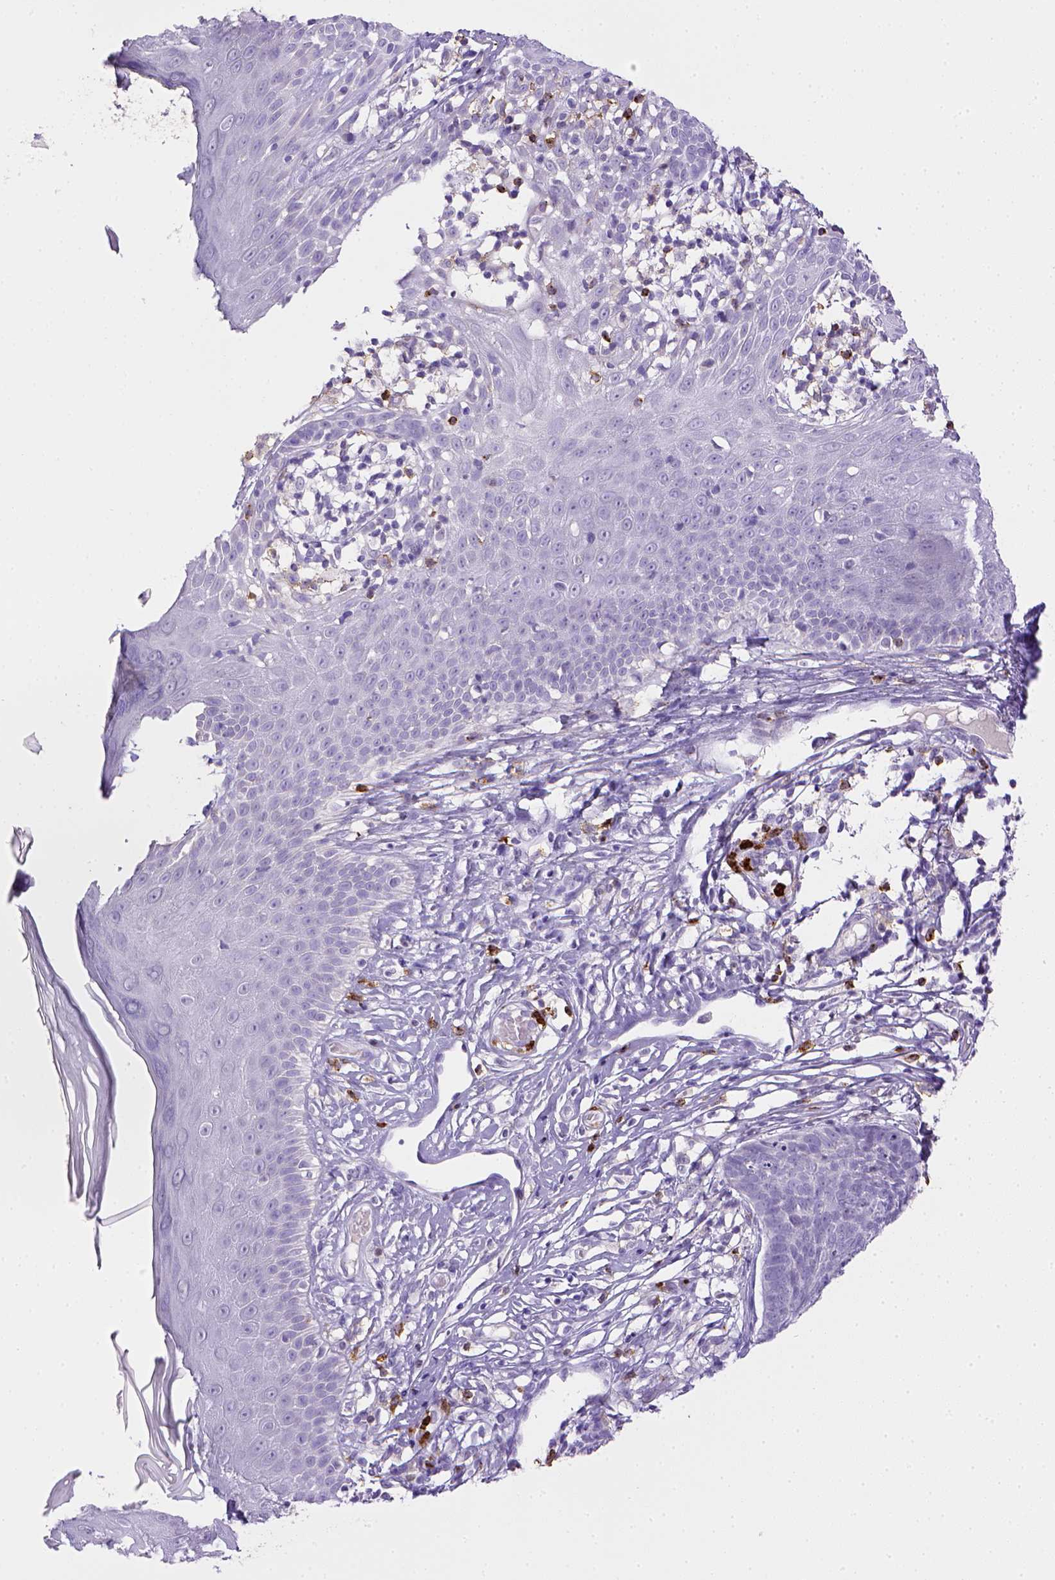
{"staining": {"intensity": "negative", "quantity": "none", "location": "none"}, "tissue": "skin cancer", "cell_type": "Tumor cells", "image_type": "cancer", "snomed": [{"axis": "morphology", "description": "Basal cell carcinoma"}, {"axis": "topography", "description": "Skin"}], "caption": "Protein analysis of skin cancer shows no significant staining in tumor cells.", "gene": "ITGAM", "patient": {"sex": "male", "age": 85}}